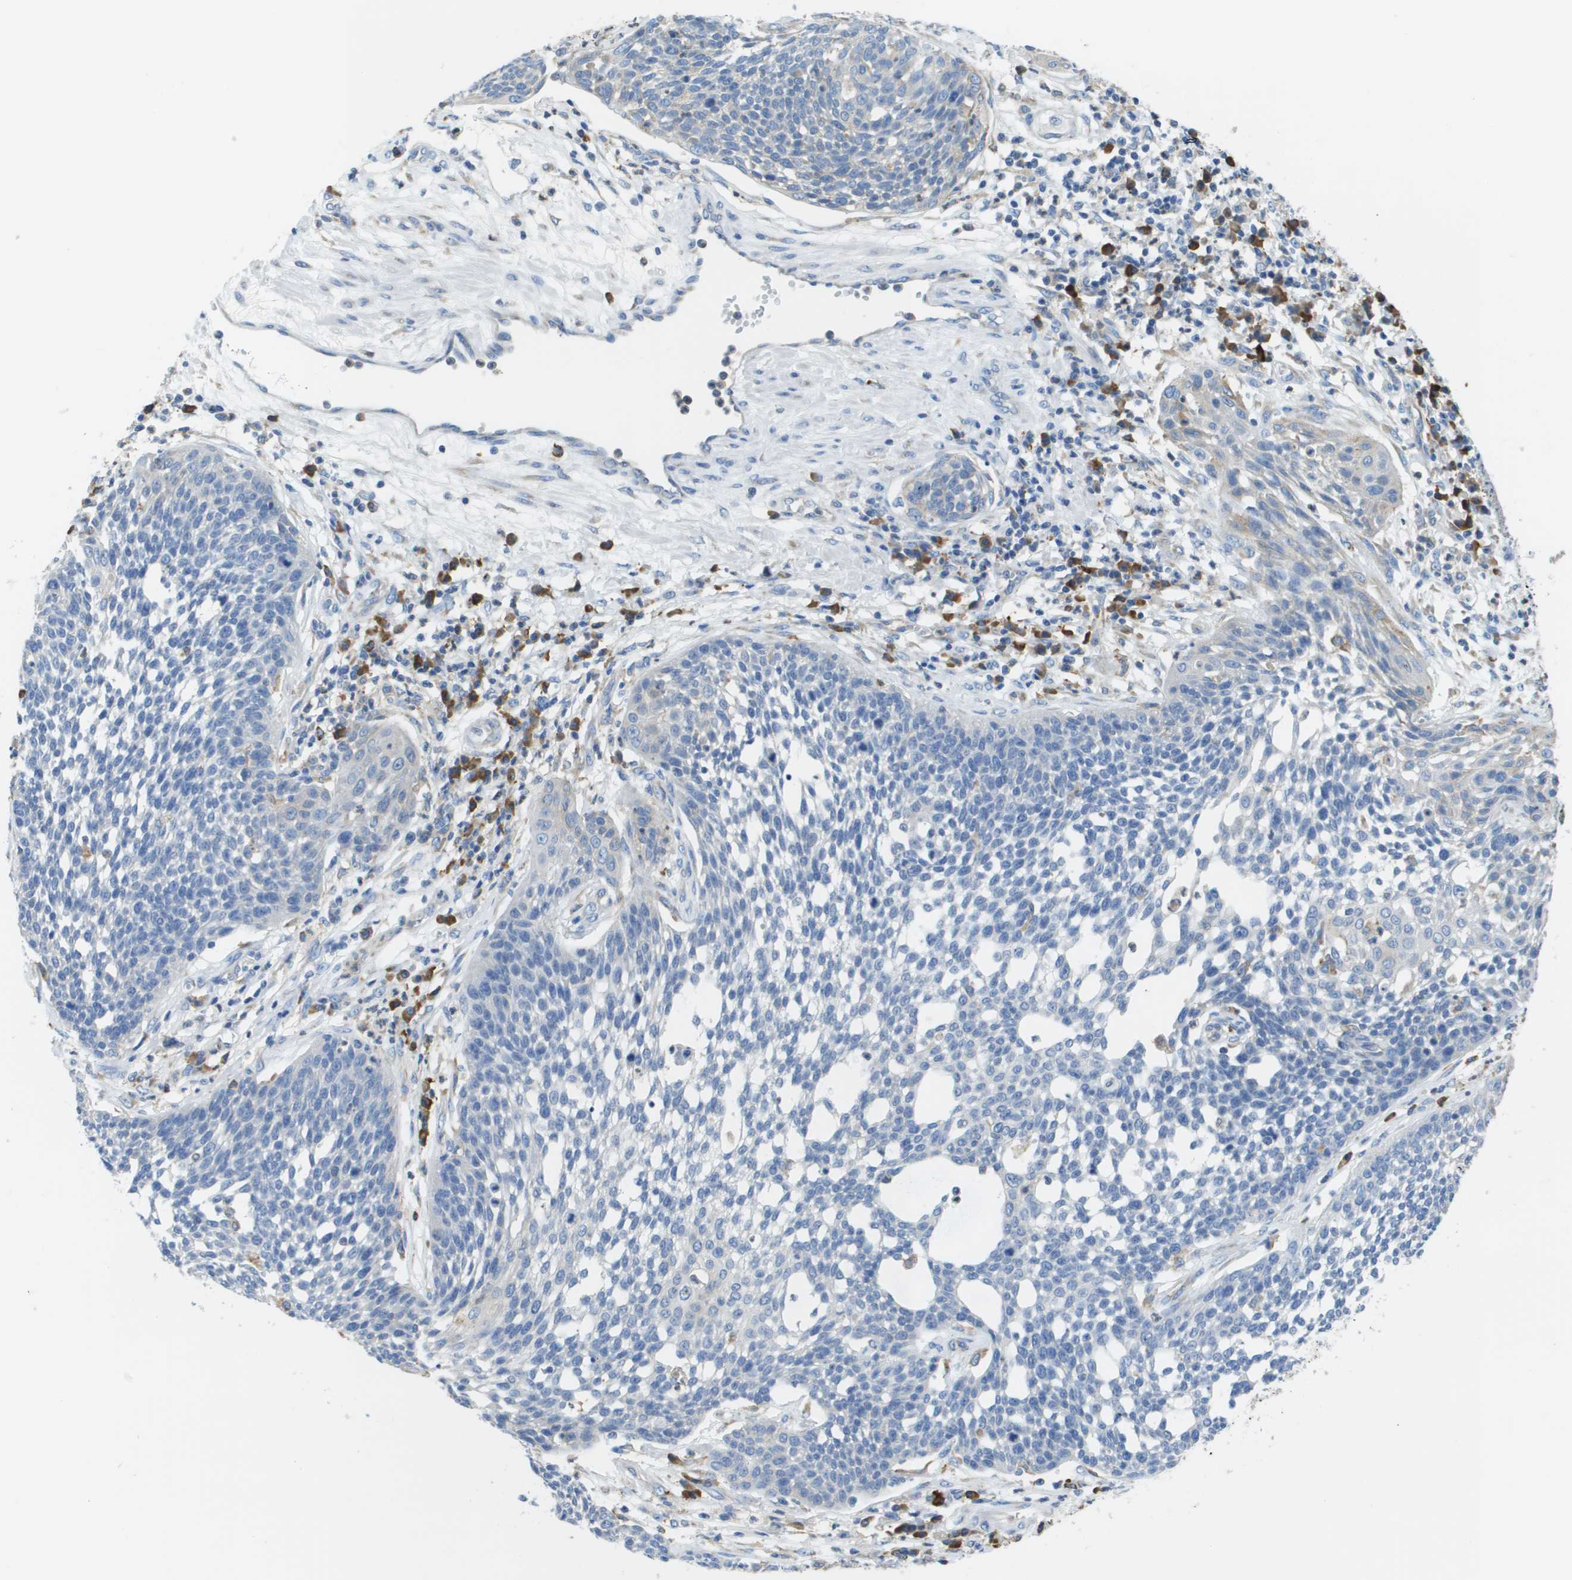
{"staining": {"intensity": "negative", "quantity": "none", "location": "none"}, "tissue": "cervical cancer", "cell_type": "Tumor cells", "image_type": "cancer", "snomed": [{"axis": "morphology", "description": "Squamous cell carcinoma, NOS"}, {"axis": "topography", "description": "Cervix"}], "caption": "There is no significant expression in tumor cells of squamous cell carcinoma (cervical).", "gene": "SDR42E1", "patient": {"sex": "female", "age": 34}}